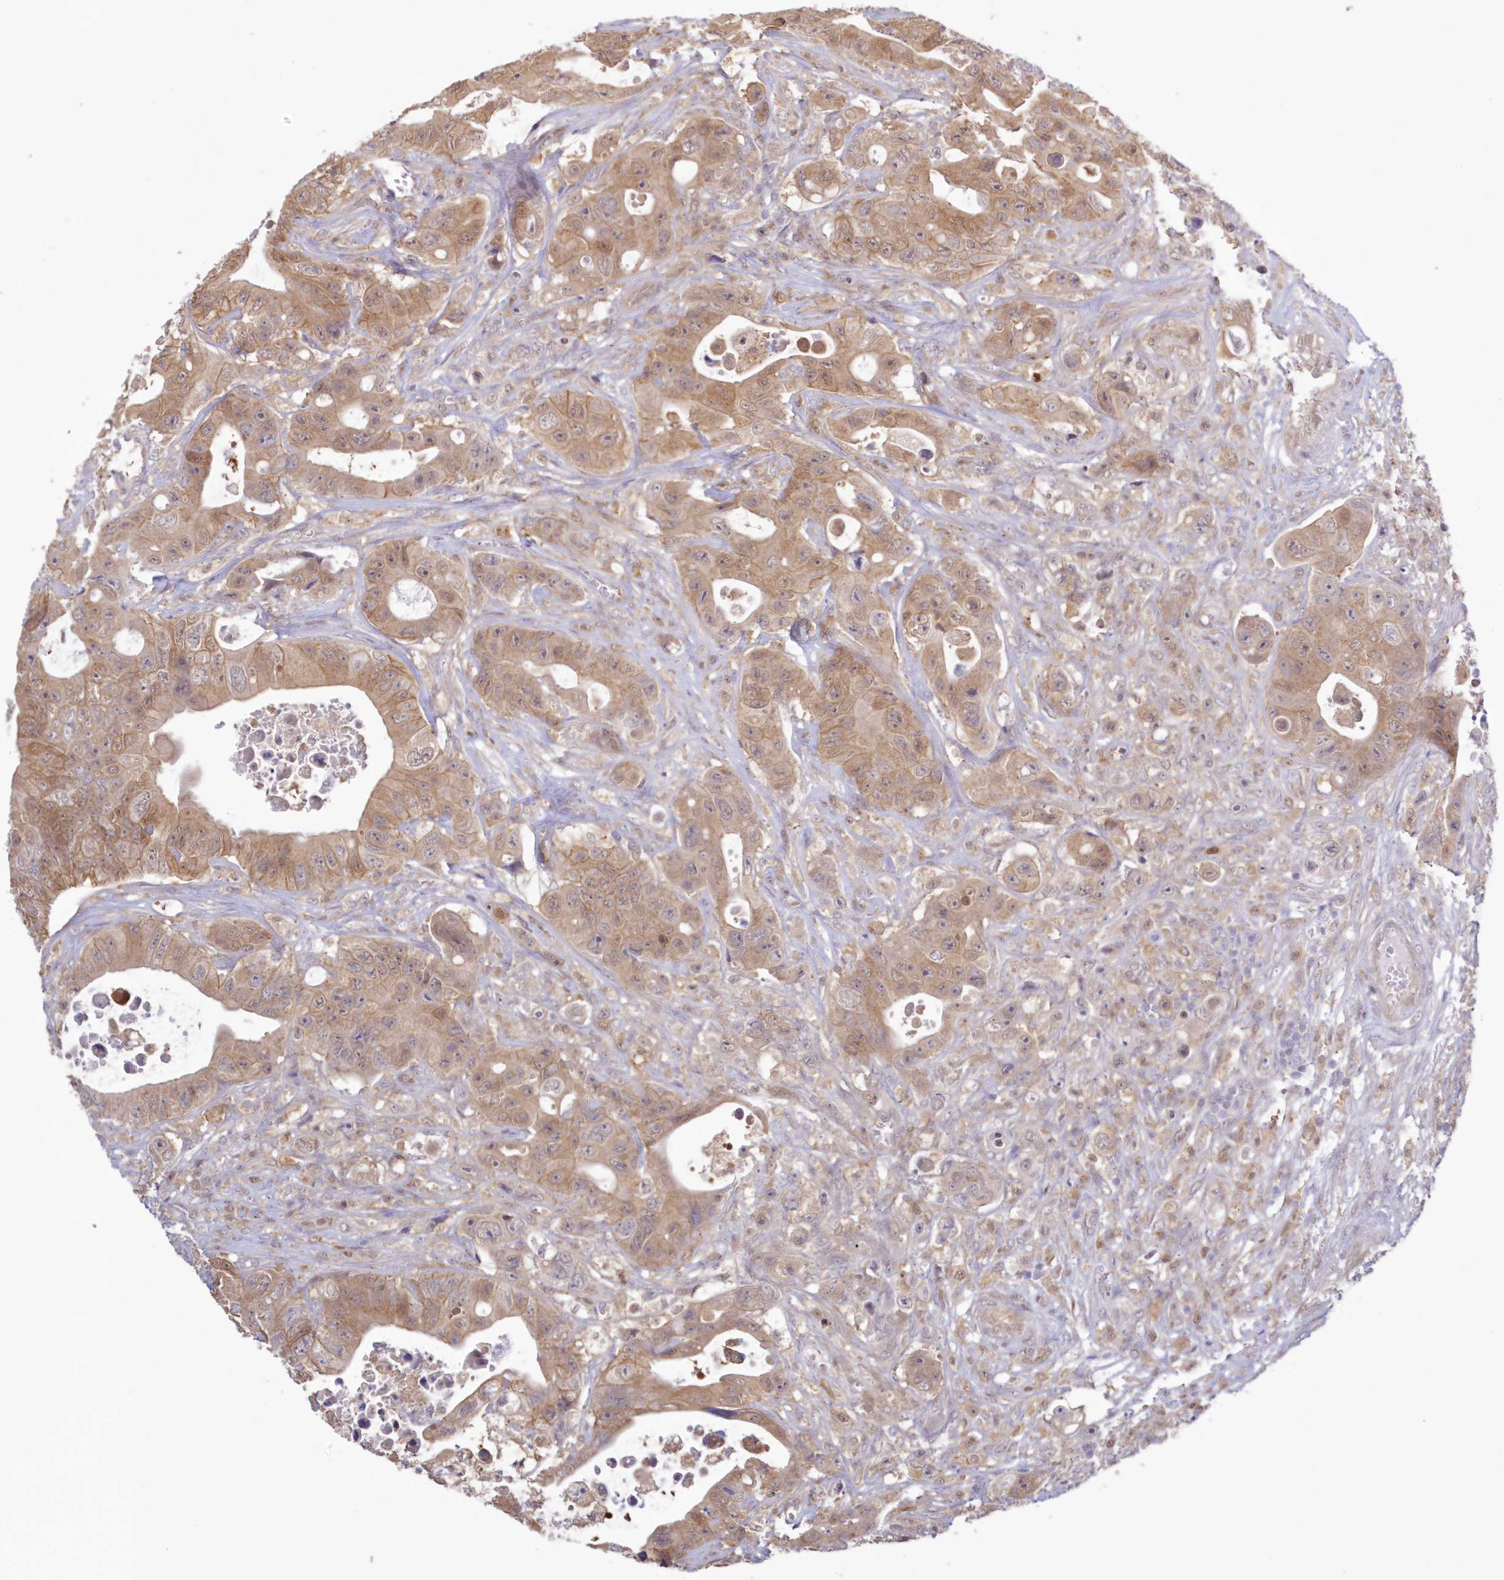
{"staining": {"intensity": "moderate", "quantity": ">75%", "location": "cytoplasmic/membranous"}, "tissue": "colorectal cancer", "cell_type": "Tumor cells", "image_type": "cancer", "snomed": [{"axis": "morphology", "description": "Adenocarcinoma, NOS"}, {"axis": "topography", "description": "Colon"}], "caption": "The immunohistochemical stain shows moderate cytoplasmic/membranous staining in tumor cells of colorectal adenocarcinoma tissue.", "gene": "RNPEP", "patient": {"sex": "female", "age": 46}}